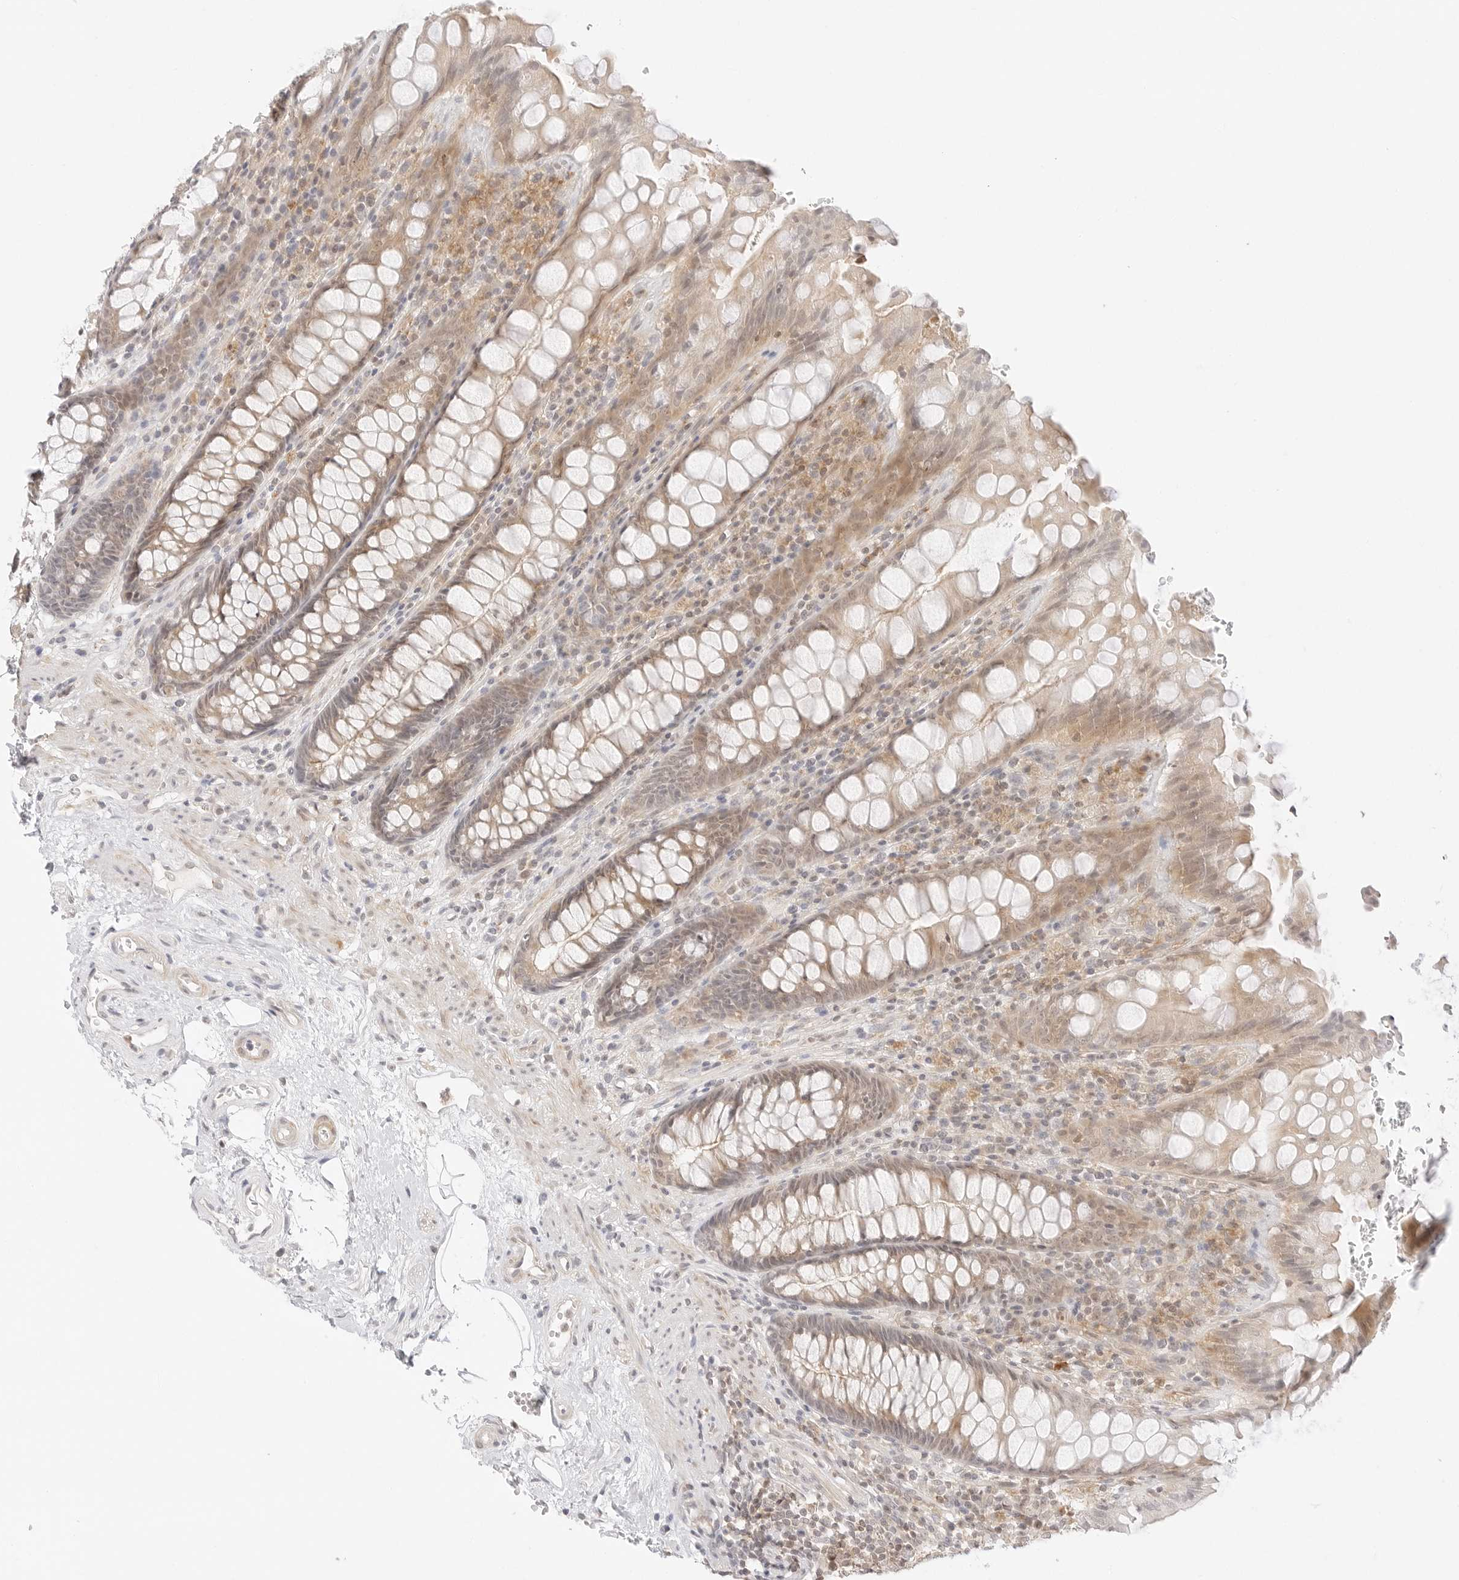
{"staining": {"intensity": "weak", "quantity": ">75%", "location": "cytoplasmic/membranous"}, "tissue": "rectum", "cell_type": "Glandular cells", "image_type": "normal", "snomed": [{"axis": "morphology", "description": "Normal tissue, NOS"}, {"axis": "topography", "description": "Rectum"}], "caption": "Brown immunohistochemical staining in normal rectum shows weak cytoplasmic/membranous positivity in about >75% of glandular cells. Using DAB (3,3'-diaminobenzidine) (brown) and hematoxylin (blue) stains, captured at high magnification using brightfield microscopy.", "gene": "GNAS", "patient": {"sex": "male", "age": 64}}